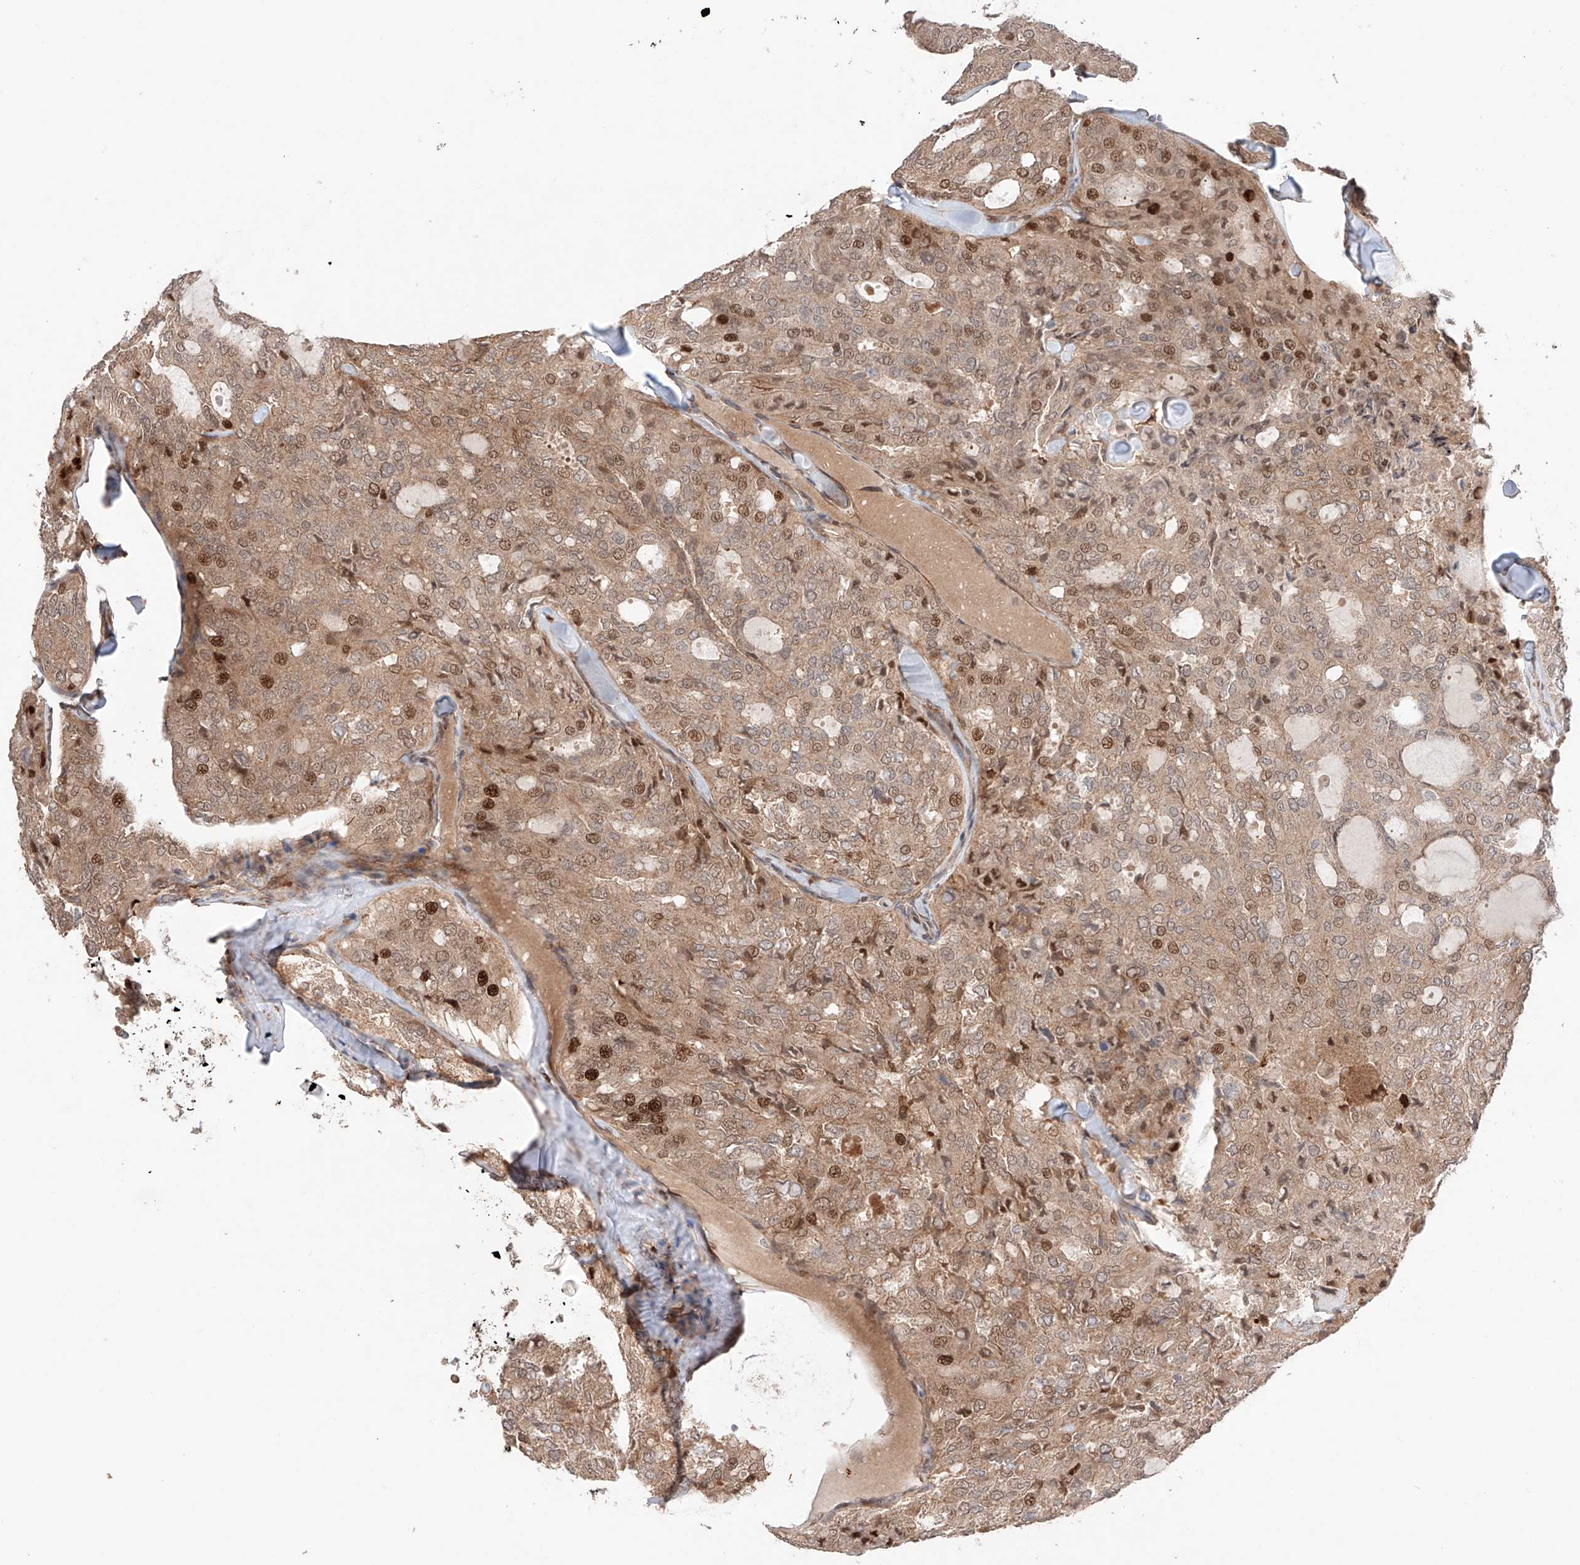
{"staining": {"intensity": "strong", "quantity": "<25%", "location": "cytoplasmic/membranous,nuclear"}, "tissue": "thyroid cancer", "cell_type": "Tumor cells", "image_type": "cancer", "snomed": [{"axis": "morphology", "description": "Follicular adenoma carcinoma, NOS"}, {"axis": "topography", "description": "Thyroid gland"}], "caption": "Thyroid follicular adenoma carcinoma stained with immunohistochemistry reveals strong cytoplasmic/membranous and nuclear expression in about <25% of tumor cells.", "gene": "IGSF22", "patient": {"sex": "male", "age": 75}}